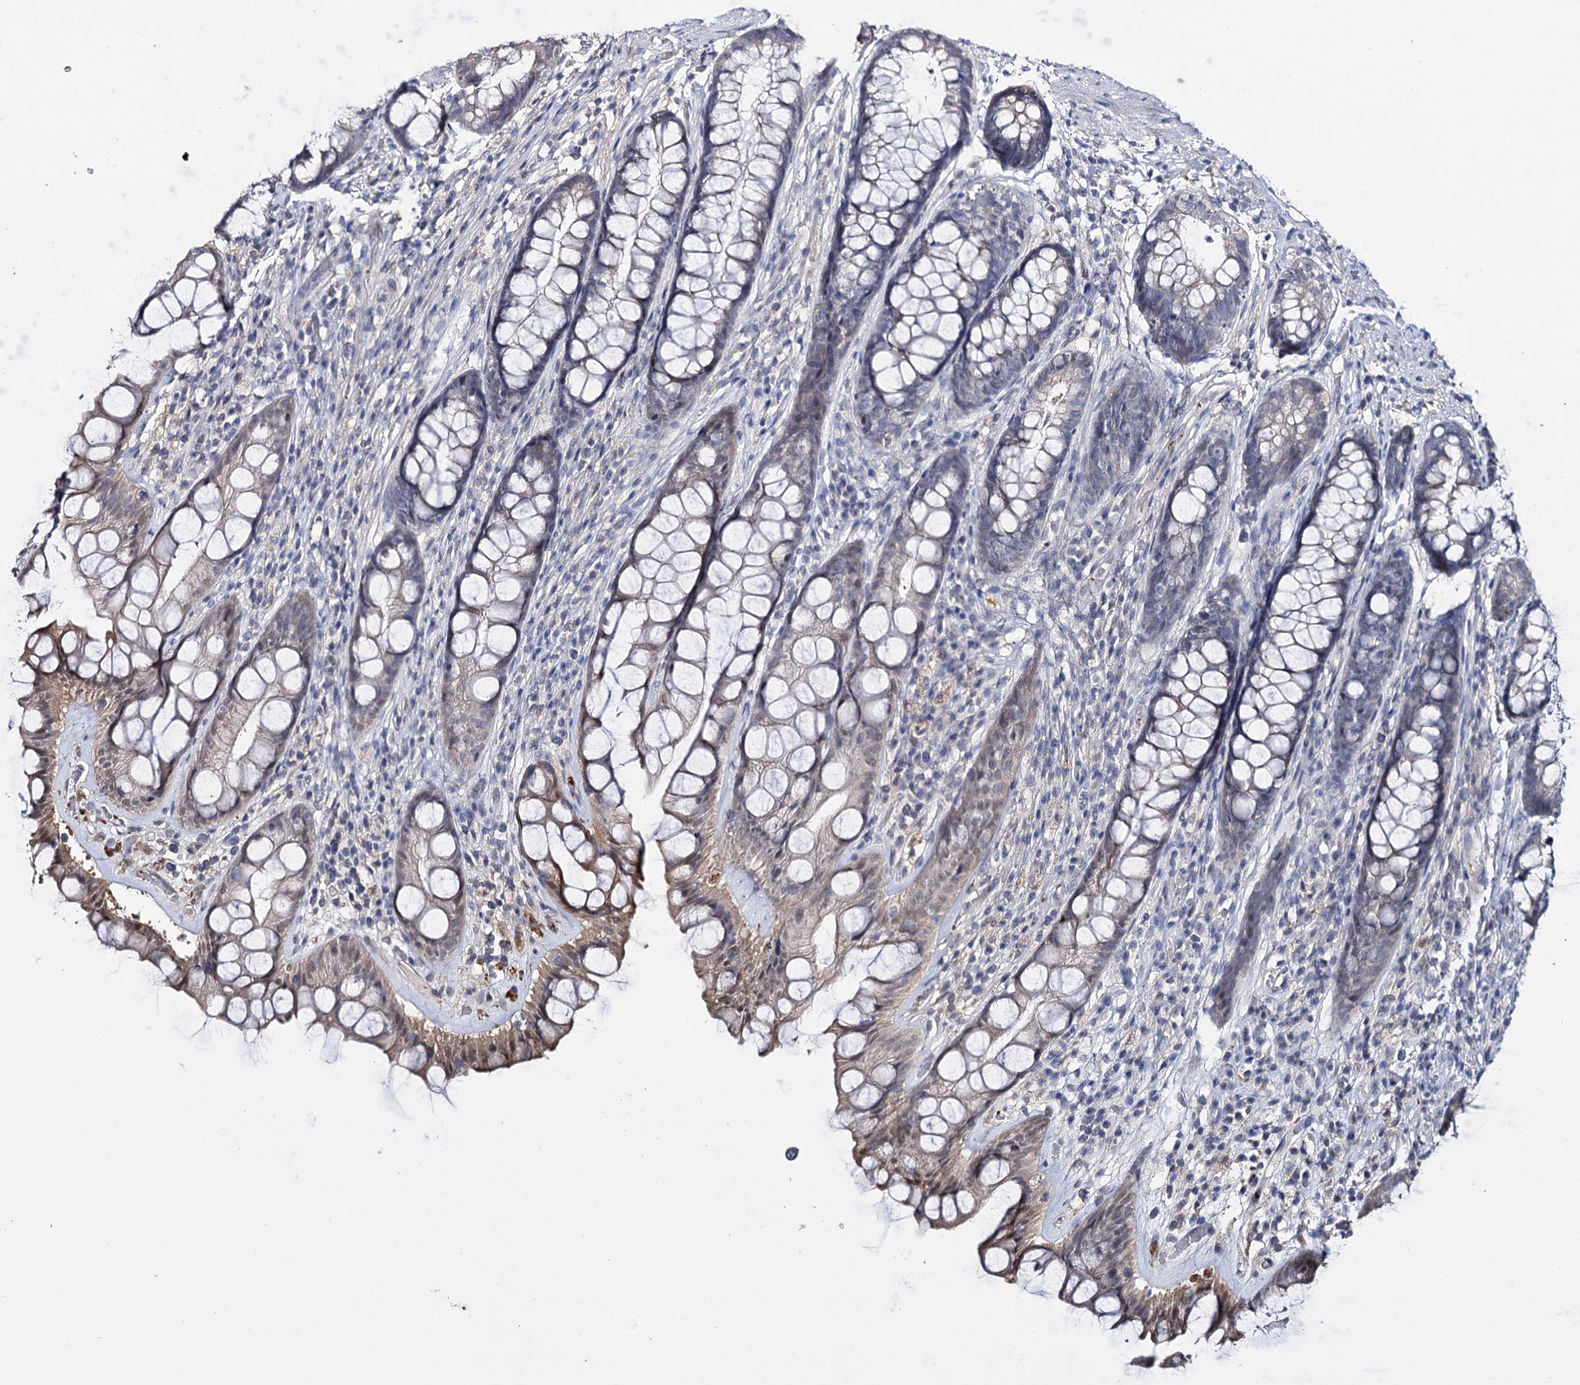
{"staining": {"intensity": "moderate", "quantity": "25%-75%", "location": "cytoplasmic/membranous,nuclear"}, "tissue": "rectum", "cell_type": "Glandular cells", "image_type": "normal", "snomed": [{"axis": "morphology", "description": "Normal tissue, NOS"}, {"axis": "topography", "description": "Rectum"}], "caption": "Immunohistochemical staining of normal human rectum shows 25%-75% levels of moderate cytoplasmic/membranous,nuclear protein staining in approximately 25%-75% of glandular cells. Using DAB (3,3'-diaminobenzidine) (brown) and hematoxylin (blue) stains, captured at high magnification using brightfield microscopy.", "gene": "DNAH6", "patient": {"sex": "male", "age": 74}}